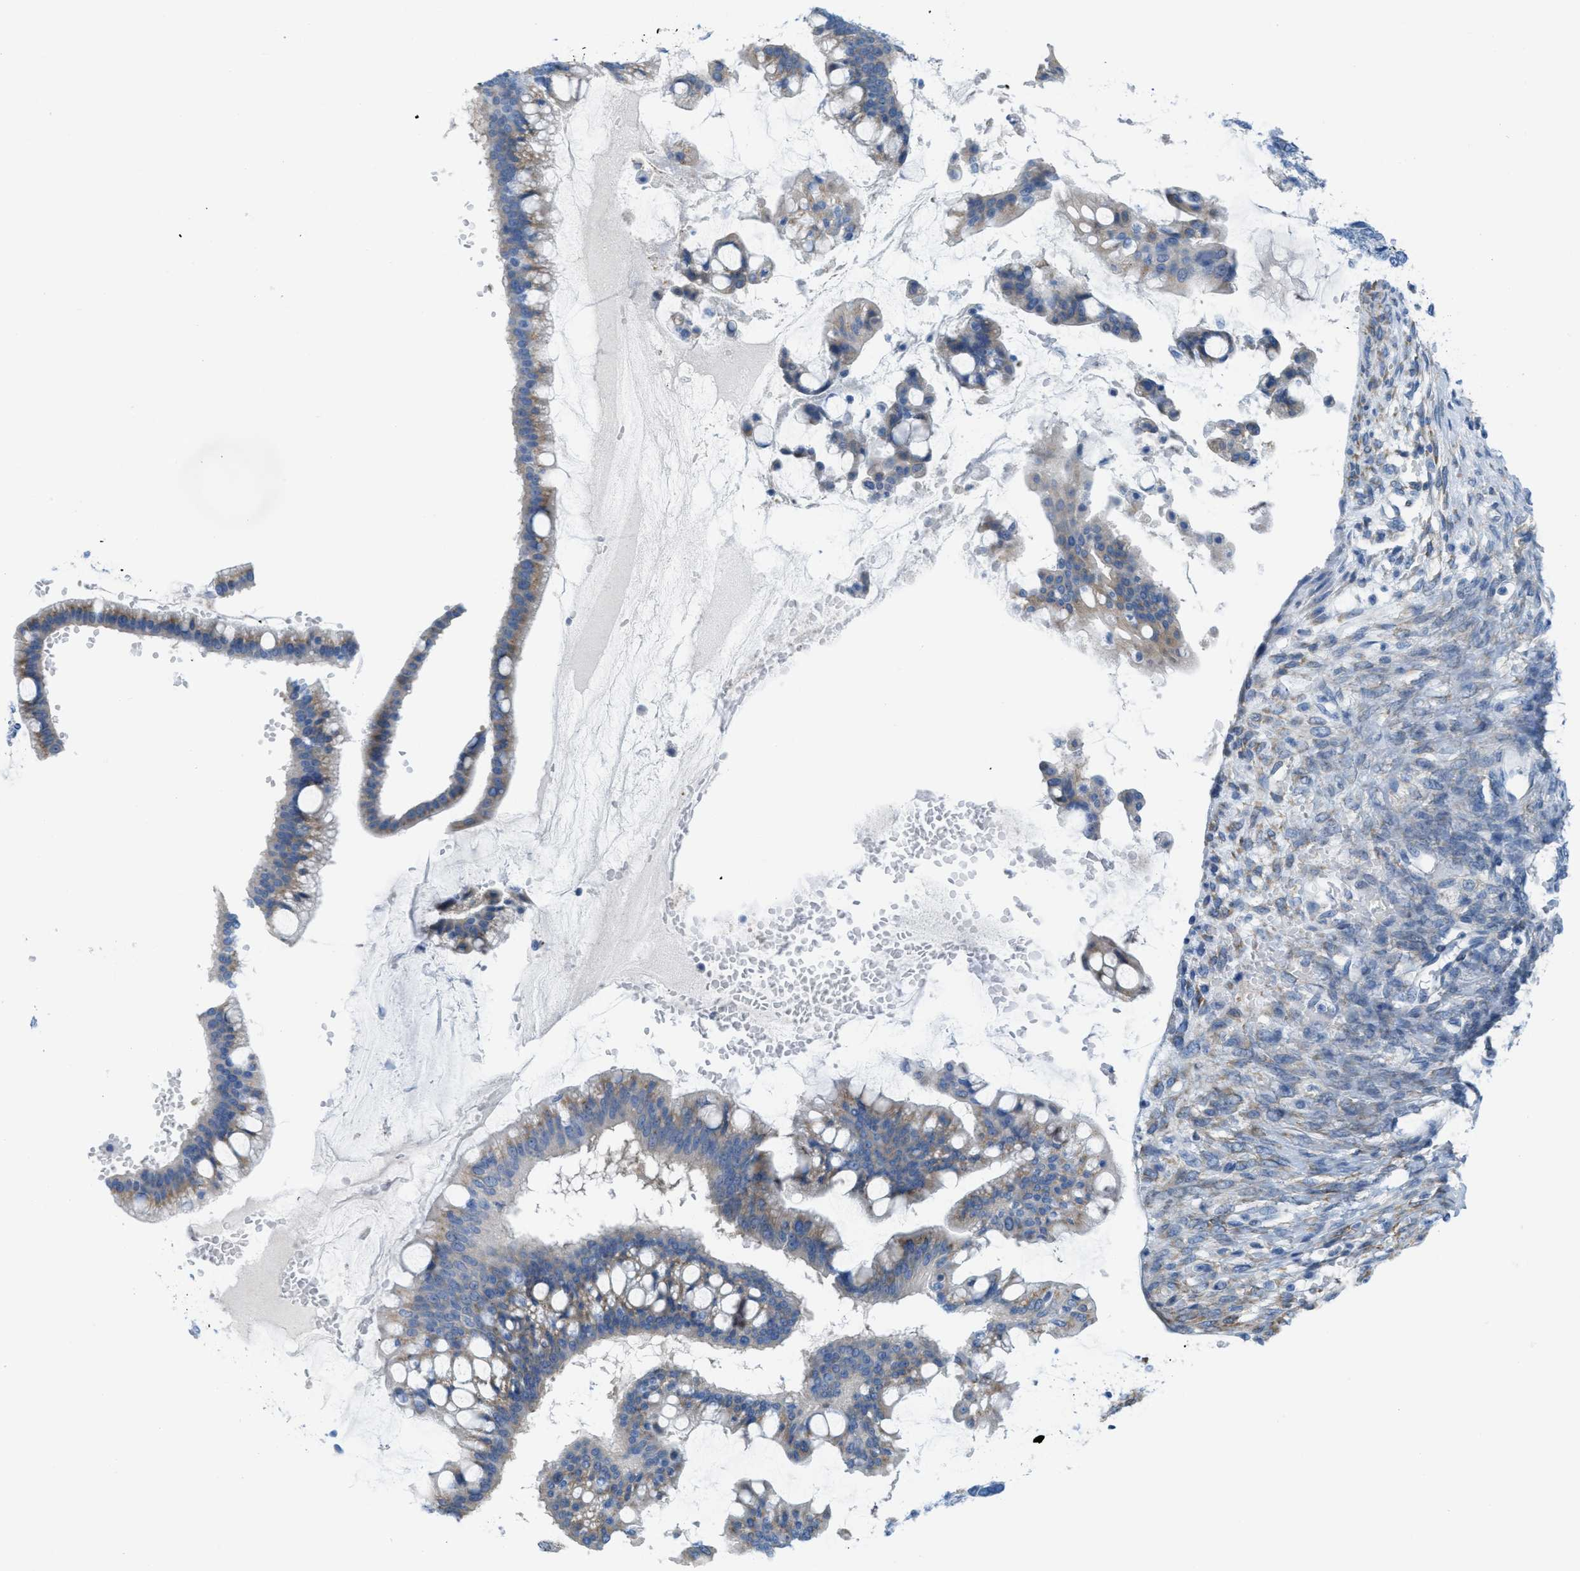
{"staining": {"intensity": "moderate", "quantity": ">75%", "location": "cytoplasmic/membranous"}, "tissue": "ovarian cancer", "cell_type": "Tumor cells", "image_type": "cancer", "snomed": [{"axis": "morphology", "description": "Cystadenocarcinoma, mucinous, NOS"}, {"axis": "topography", "description": "Ovary"}], "caption": "A micrograph of human ovarian cancer stained for a protein displays moderate cytoplasmic/membranous brown staining in tumor cells.", "gene": "ASGR1", "patient": {"sex": "female", "age": 73}}